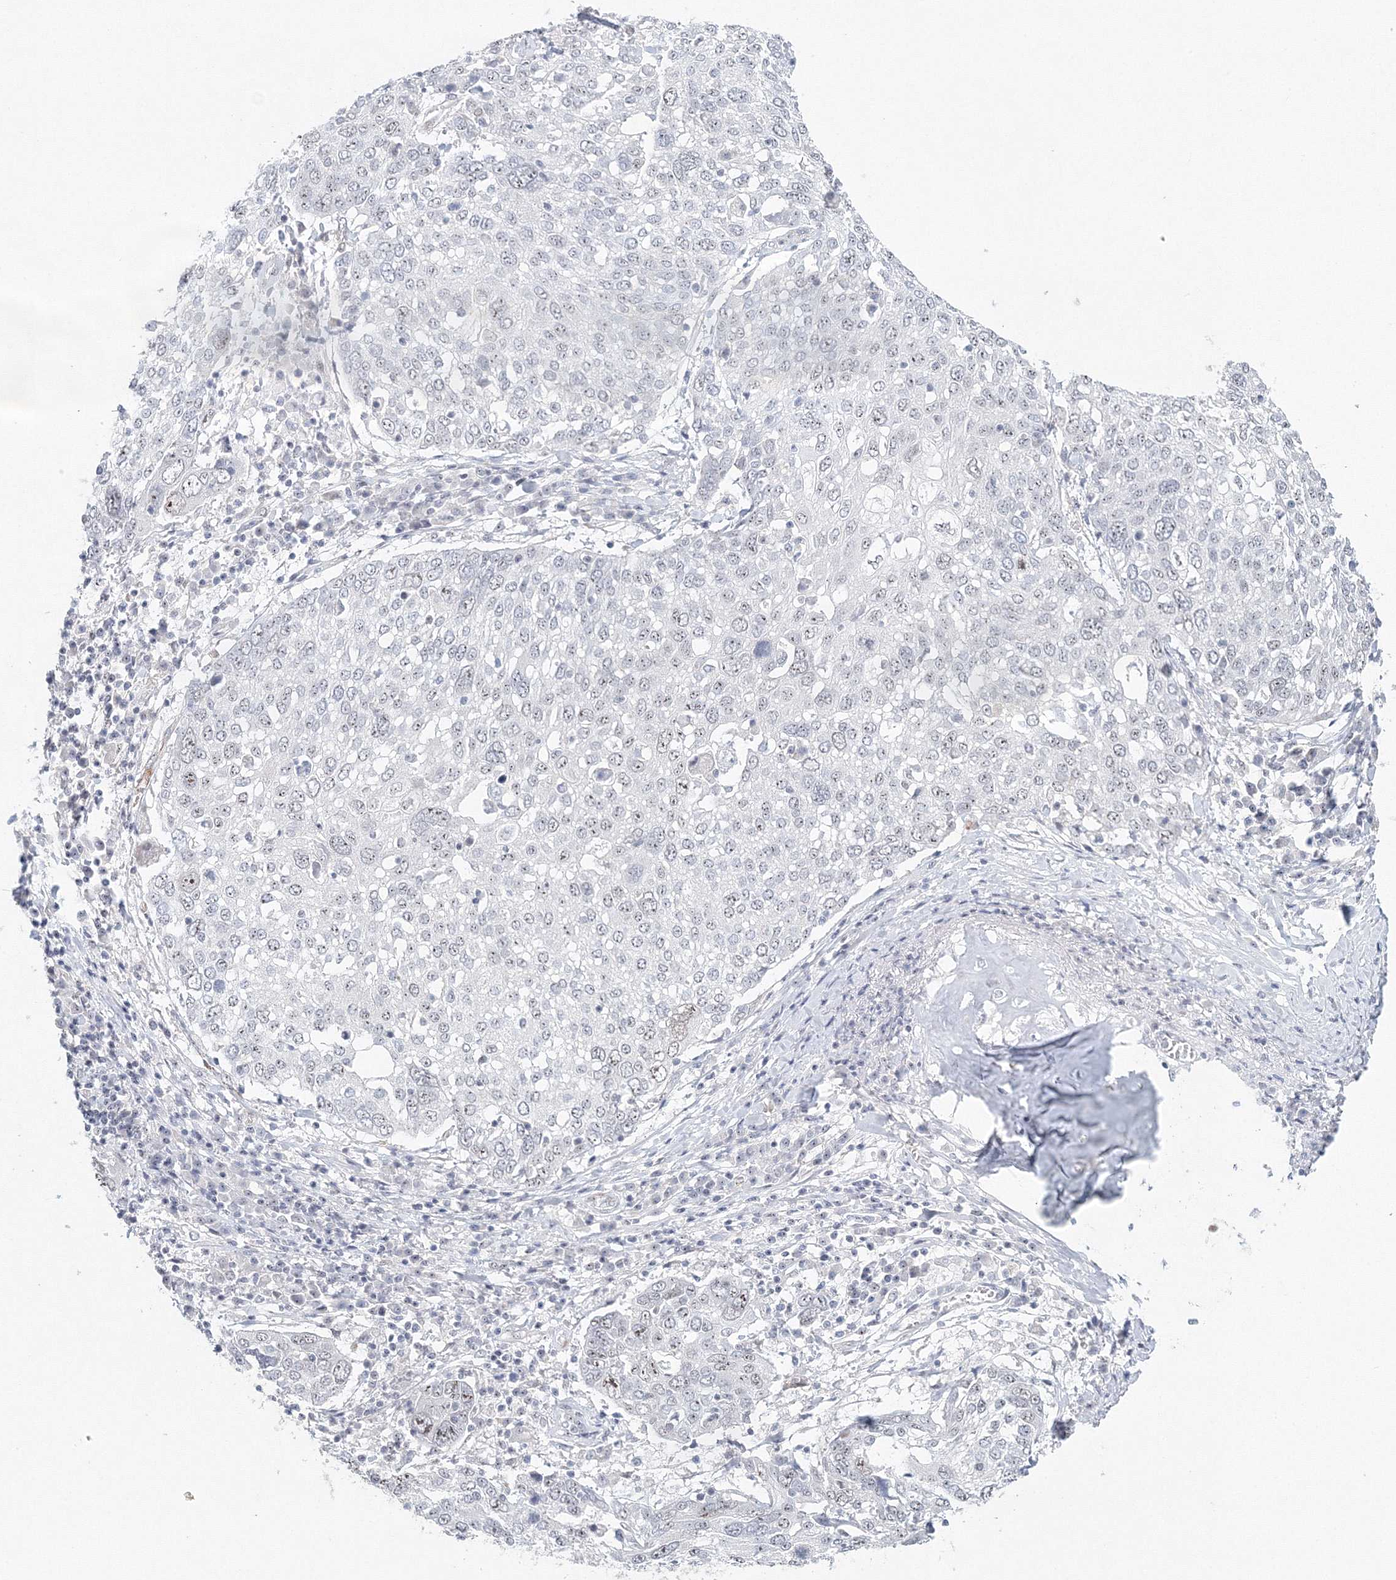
{"staining": {"intensity": "negative", "quantity": "none", "location": "none"}, "tissue": "lung cancer", "cell_type": "Tumor cells", "image_type": "cancer", "snomed": [{"axis": "morphology", "description": "Squamous cell carcinoma, NOS"}, {"axis": "topography", "description": "Lung"}], "caption": "A micrograph of lung squamous cell carcinoma stained for a protein displays no brown staining in tumor cells.", "gene": "SIRT7", "patient": {"sex": "male", "age": 65}}